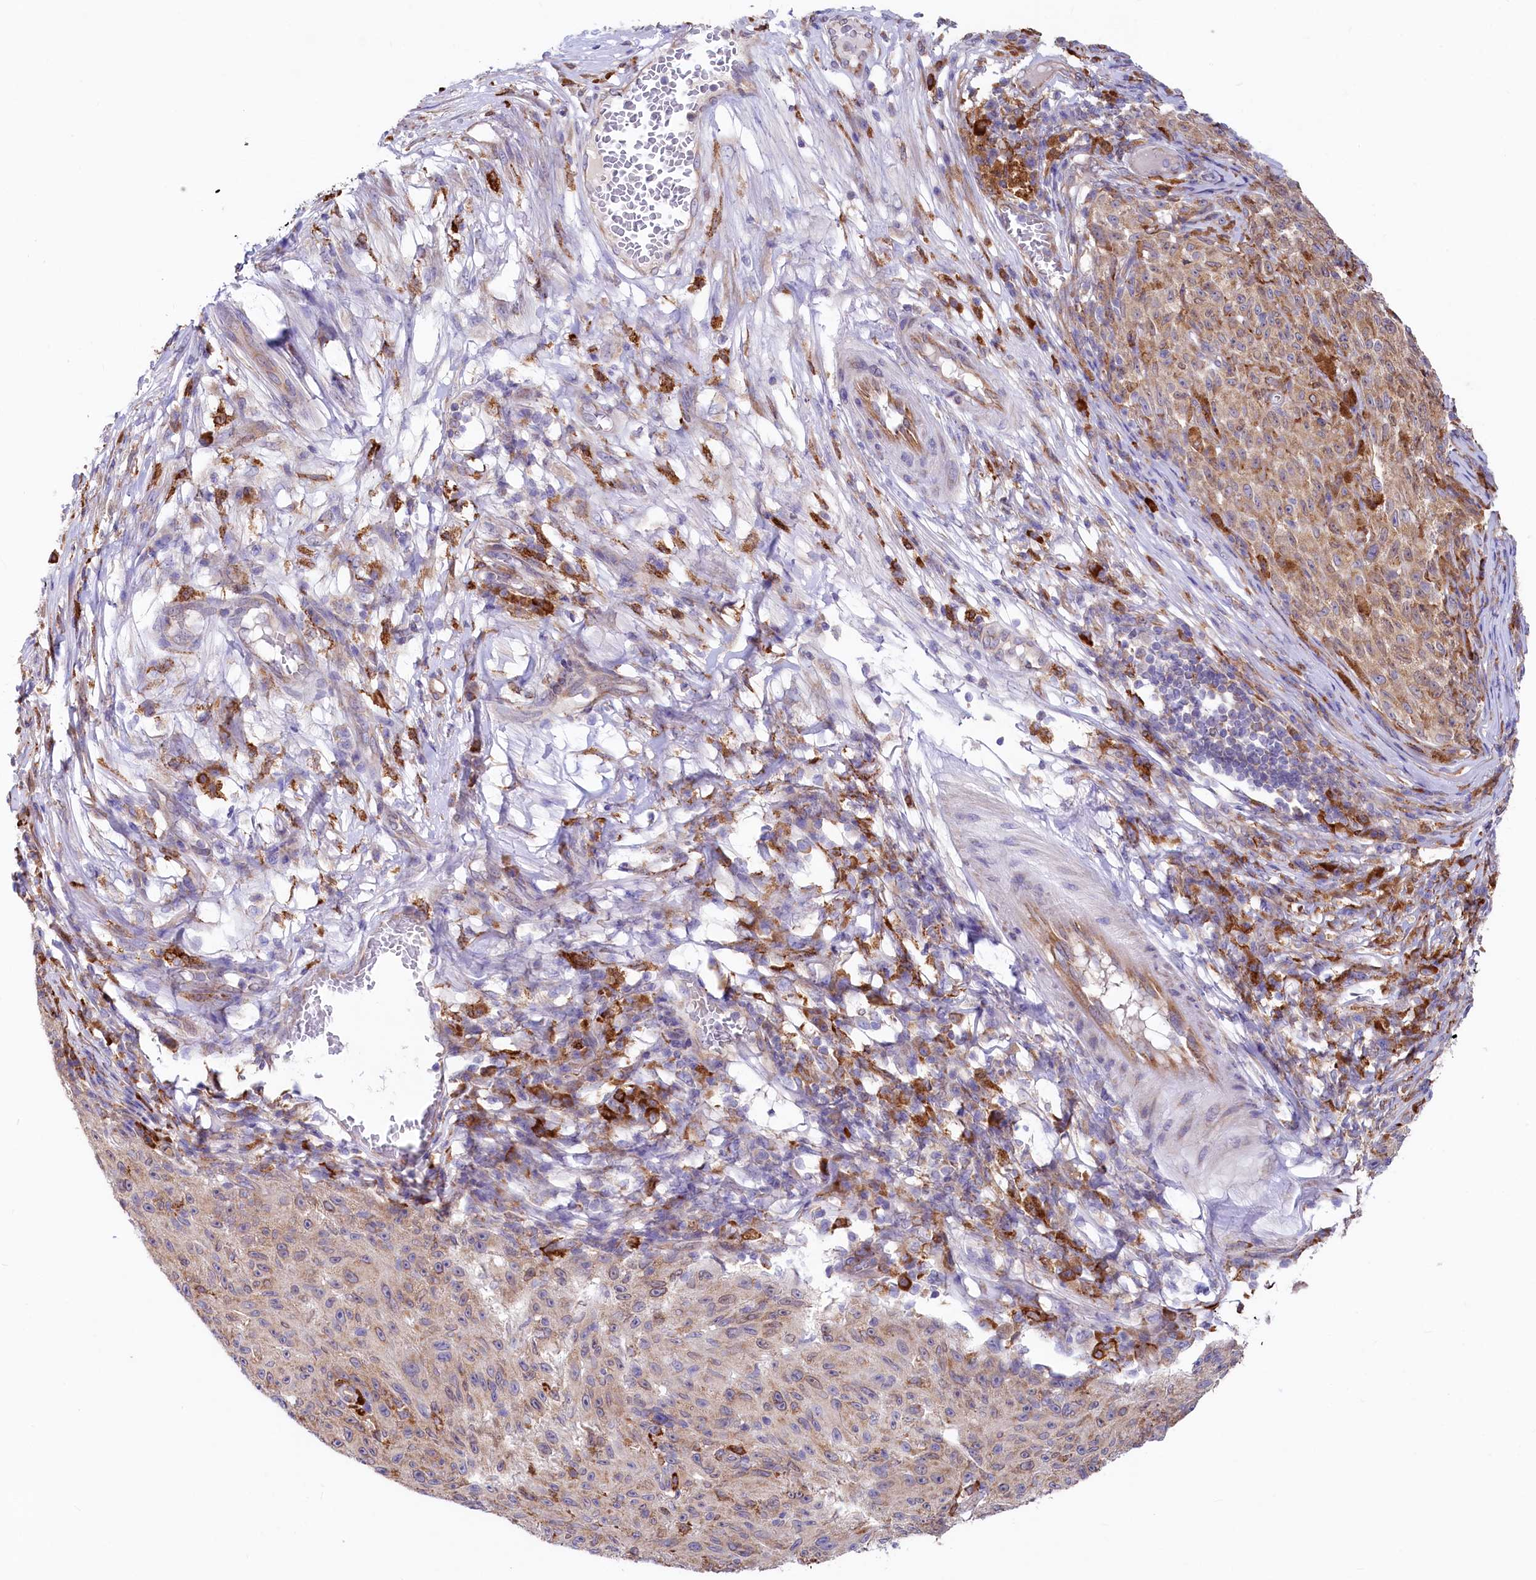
{"staining": {"intensity": "moderate", "quantity": ">75%", "location": "cytoplasmic/membranous"}, "tissue": "melanoma", "cell_type": "Tumor cells", "image_type": "cancer", "snomed": [{"axis": "morphology", "description": "Malignant melanoma, NOS"}, {"axis": "topography", "description": "Skin"}], "caption": "Immunohistochemical staining of human melanoma demonstrates moderate cytoplasmic/membranous protein staining in about >75% of tumor cells.", "gene": "CHID1", "patient": {"sex": "female", "age": 82}}